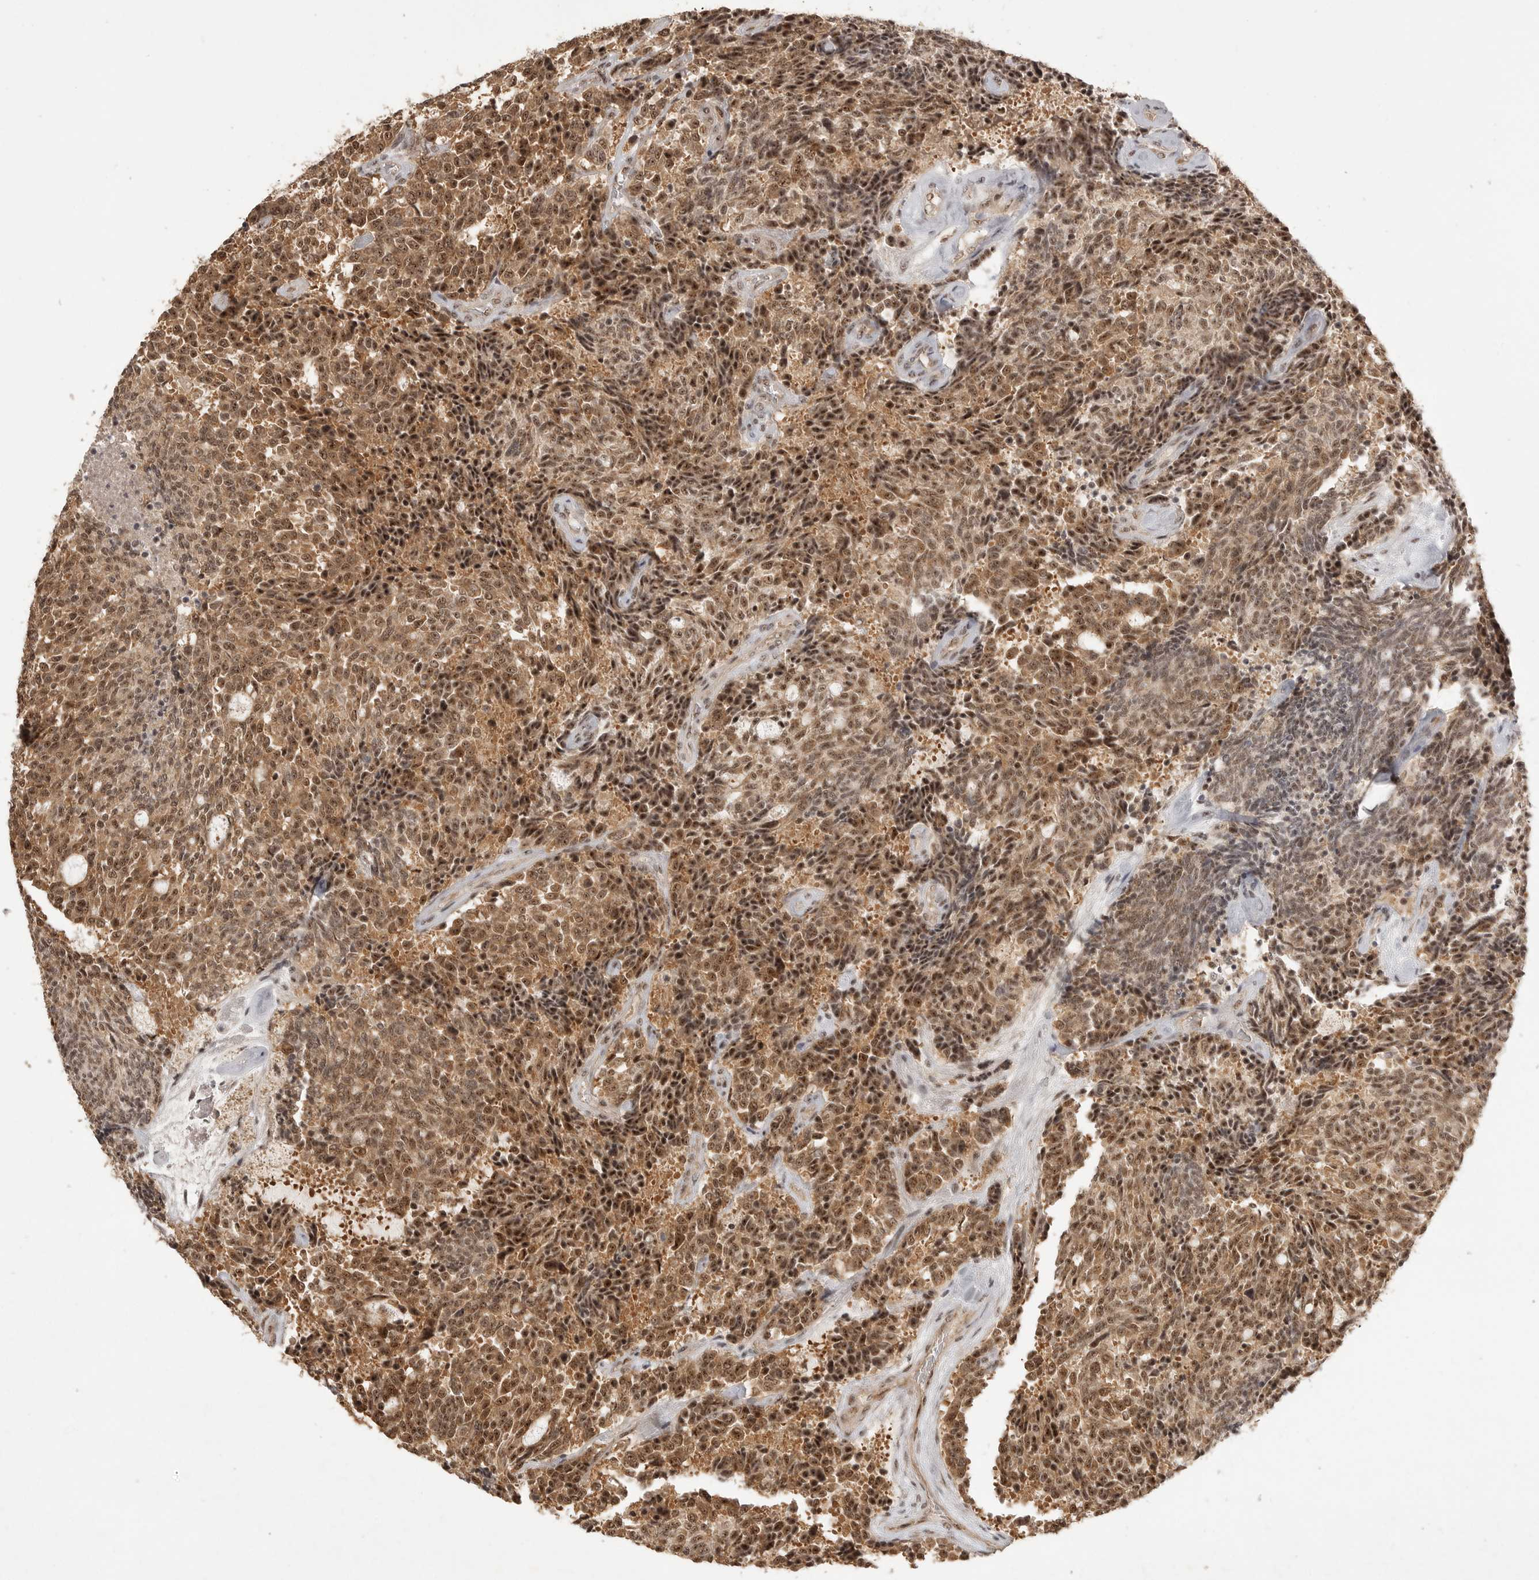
{"staining": {"intensity": "moderate", "quantity": ">75%", "location": "cytoplasmic/membranous,nuclear"}, "tissue": "carcinoid", "cell_type": "Tumor cells", "image_type": "cancer", "snomed": [{"axis": "morphology", "description": "Carcinoid, malignant, NOS"}, {"axis": "topography", "description": "Pancreas"}], "caption": "The photomicrograph exhibits staining of malignant carcinoid, revealing moderate cytoplasmic/membranous and nuclear protein positivity (brown color) within tumor cells.", "gene": "POMP", "patient": {"sex": "female", "age": 54}}